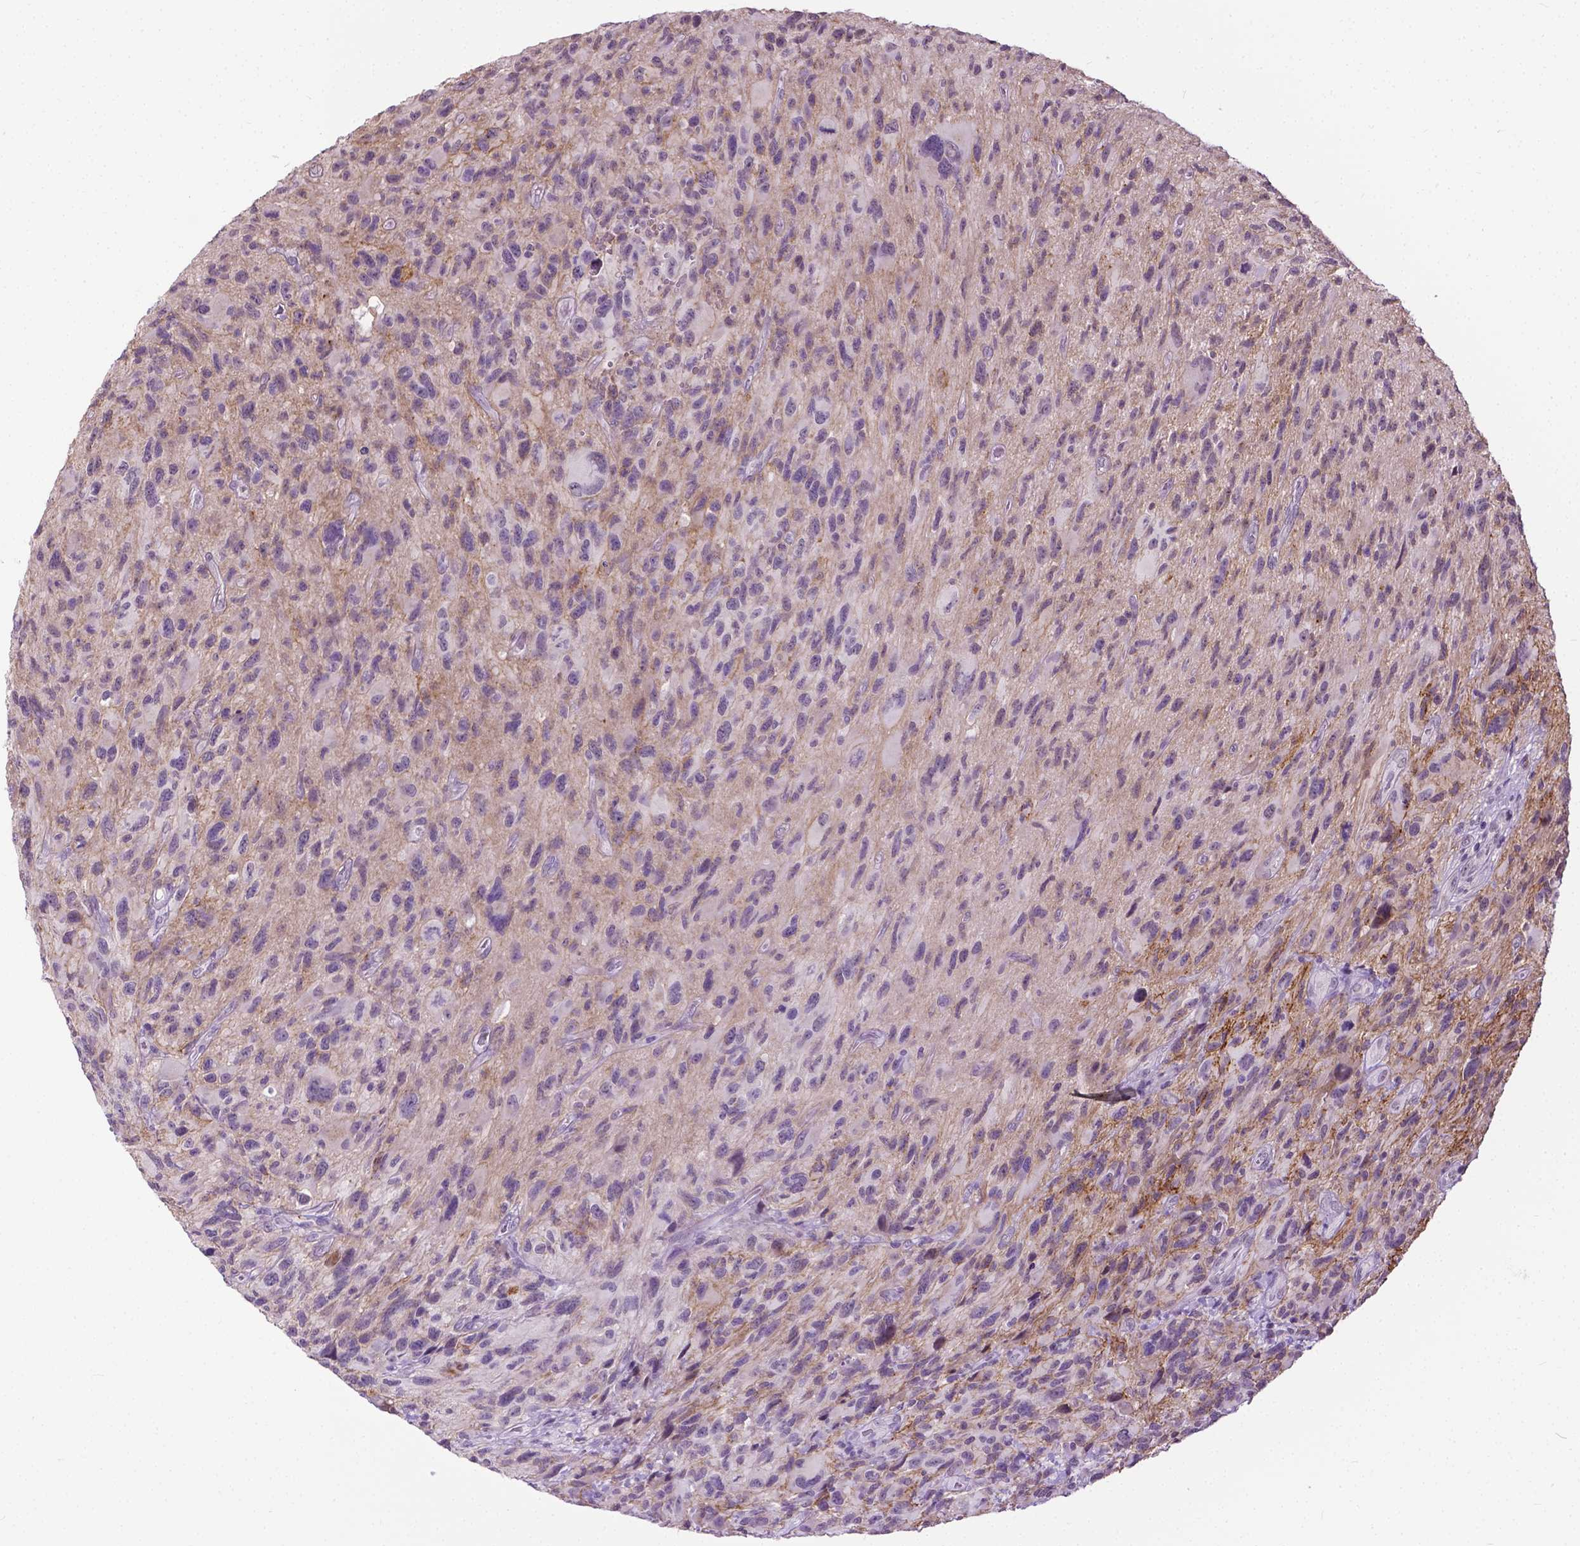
{"staining": {"intensity": "negative", "quantity": "none", "location": "none"}, "tissue": "glioma", "cell_type": "Tumor cells", "image_type": "cancer", "snomed": [{"axis": "morphology", "description": "Glioma, malignant, NOS"}, {"axis": "morphology", "description": "Glioma, malignant, High grade"}, {"axis": "topography", "description": "Brain"}], "caption": "This is an IHC photomicrograph of glioma (malignant). There is no expression in tumor cells.", "gene": "GPR37L1", "patient": {"sex": "female", "age": 71}}